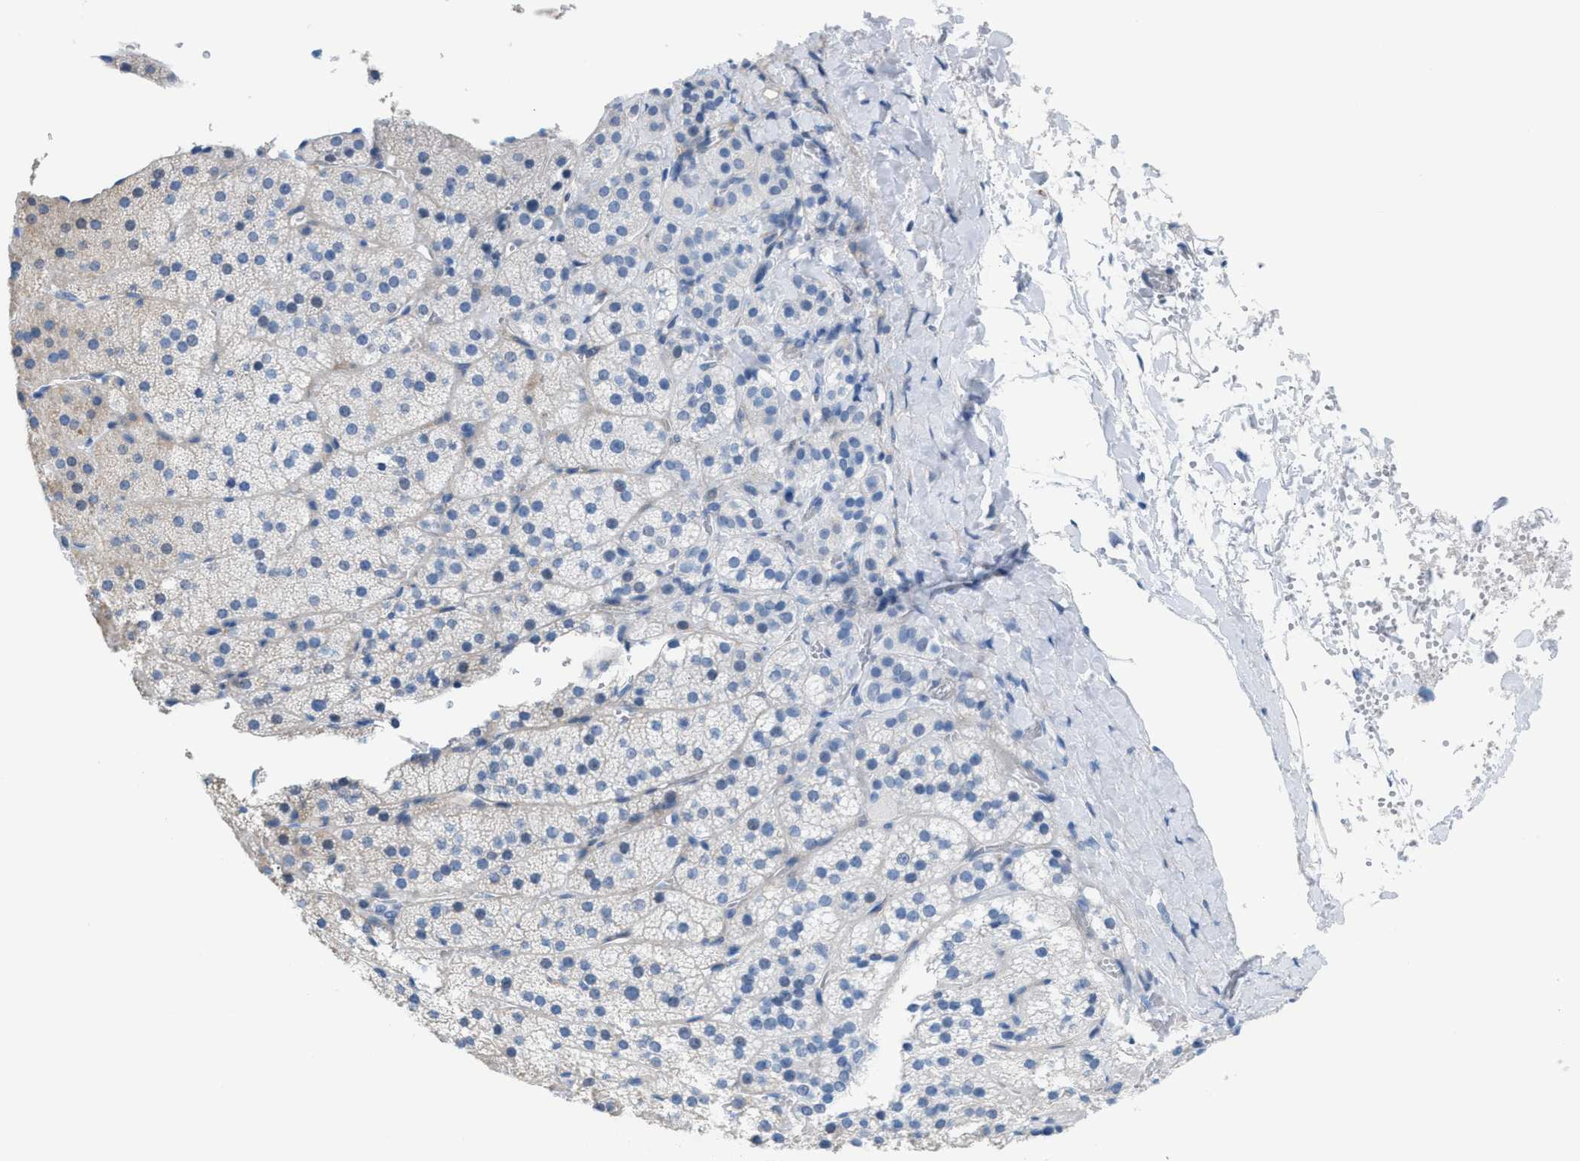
{"staining": {"intensity": "weak", "quantity": "25%-75%", "location": "cytoplasmic/membranous"}, "tissue": "adrenal gland", "cell_type": "Glandular cells", "image_type": "normal", "snomed": [{"axis": "morphology", "description": "Normal tissue, NOS"}, {"axis": "topography", "description": "Adrenal gland"}], "caption": "Immunohistochemical staining of unremarkable human adrenal gland exhibits low levels of weak cytoplasmic/membranous staining in approximately 25%-75% of glandular cells.", "gene": "MPP3", "patient": {"sex": "female", "age": 44}}